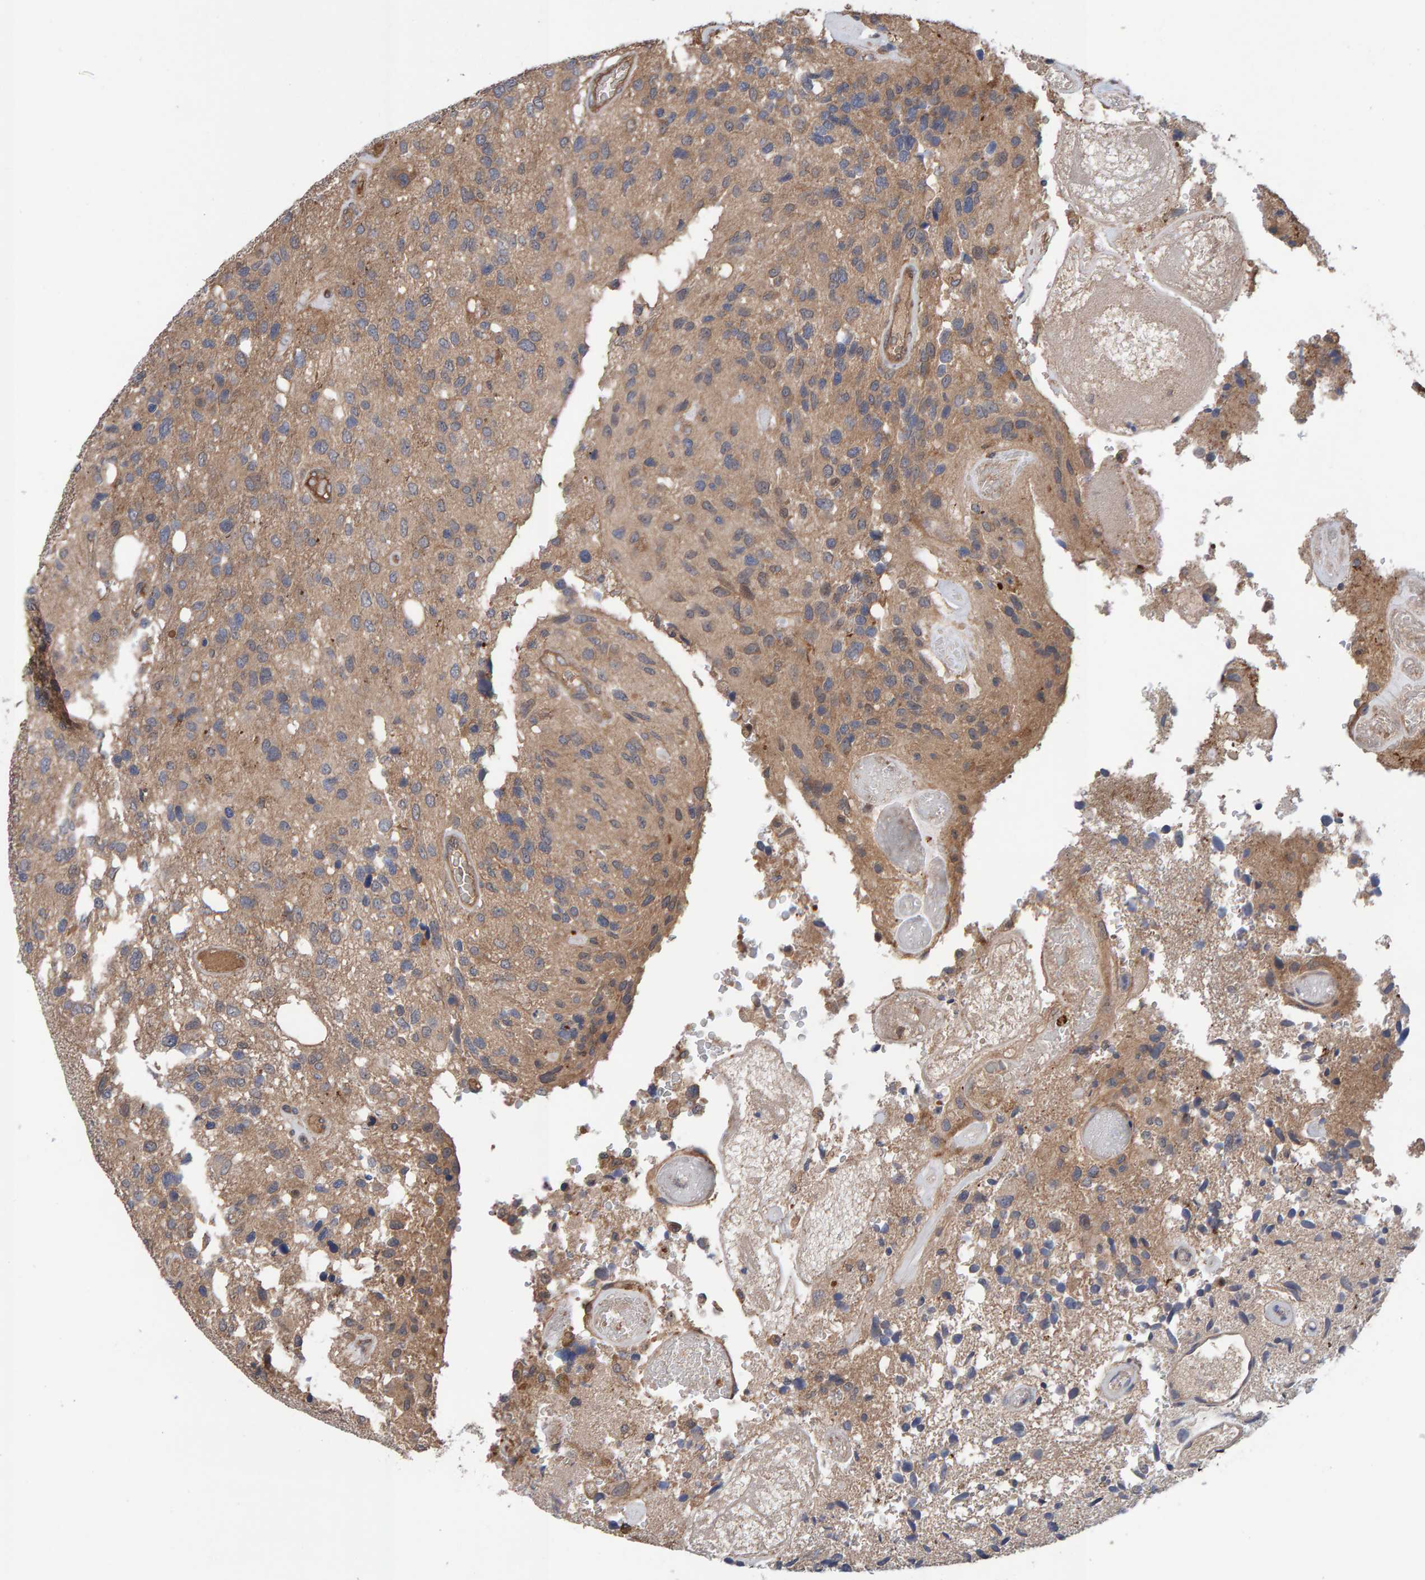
{"staining": {"intensity": "weak", "quantity": ">75%", "location": "cytoplasmic/membranous"}, "tissue": "glioma", "cell_type": "Tumor cells", "image_type": "cancer", "snomed": [{"axis": "morphology", "description": "Glioma, malignant, High grade"}, {"axis": "topography", "description": "Brain"}], "caption": "Glioma stained for a protein (brown) reveals weak cytoplasmic/membranous positive expression in approximately >75% of tumor cells.", "gene": "LRSAM1", "patient": {"sex": "female", "age": 58}}